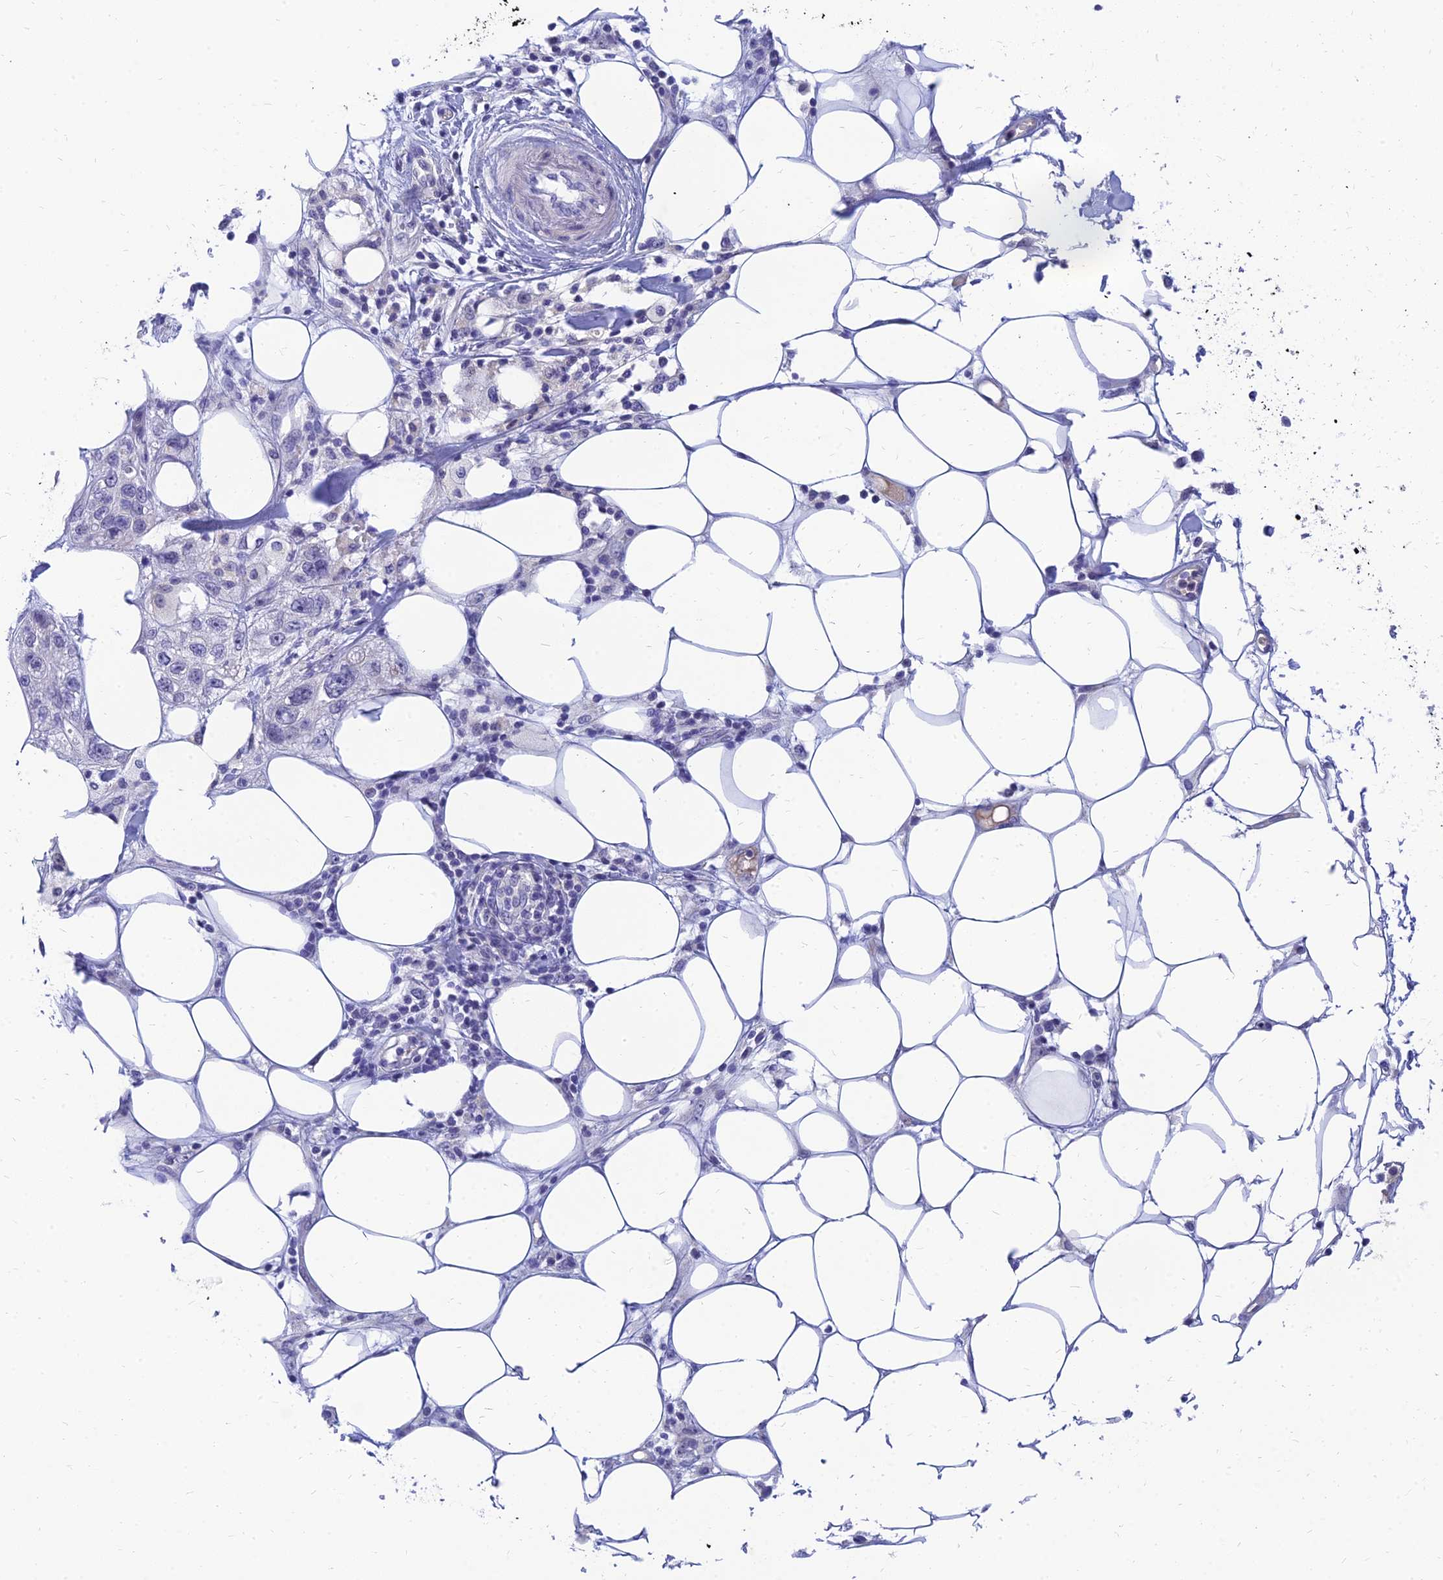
{"staining": {"intensity": "negative", "quantity": "none", "location": "none"}, "tissue": "skin cancer", "cell_type": "Tumor cells", "image_type": "cancer", "snomed": [{"axis": "morphology", "description": "Normal tissue, NOS"}, {"axis": "morphology", "description": "Squamous cell carcinoma, NOS"}, {"axis": "topography", "description": "Skin"}], "caption": "Immunohistochemistry (IHC) of skin squamous cell carcinoma reveals no staining in tumor cells.", "gene": "TMEM161B", "patient": {"sex": "male", "age": 72}}